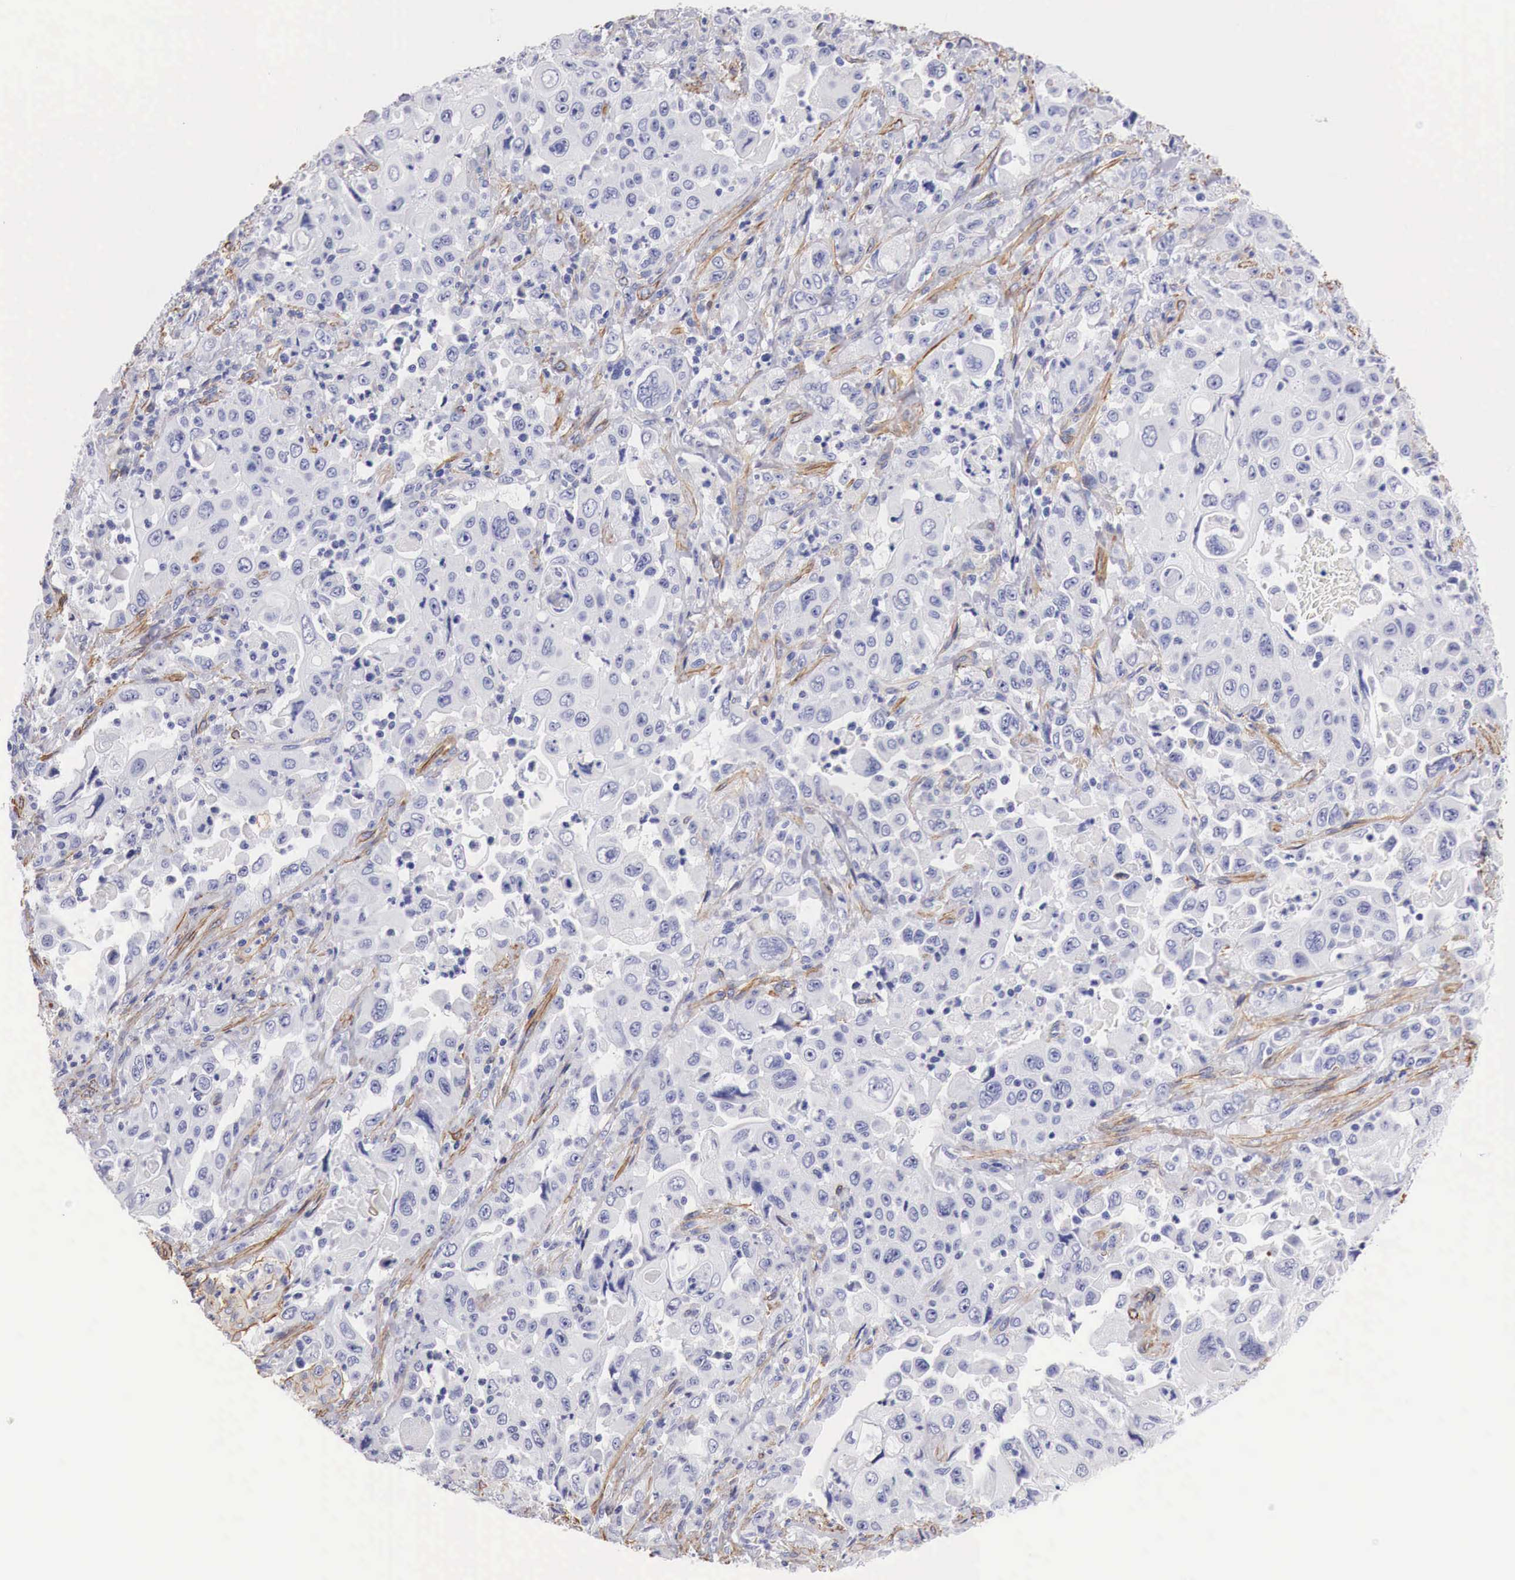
{"staining": {"intensity": "negative", "quantity": "none", "location": "none"}, "tissue": "pancreatic cancer", "cell_type": "Tumor cells", "image_type": "cancer", "snomed": [{"axis": "morphology", "description": "Adenocarcinoma, NOS"}, {"axis": "topography", "description": "Pancreas"}], "caption": "Tumor cells show no significant expression in adenocarcinoma (pancreatic).", "gene": "TPM1", "patient": {"sex": "male", "age": 70}}